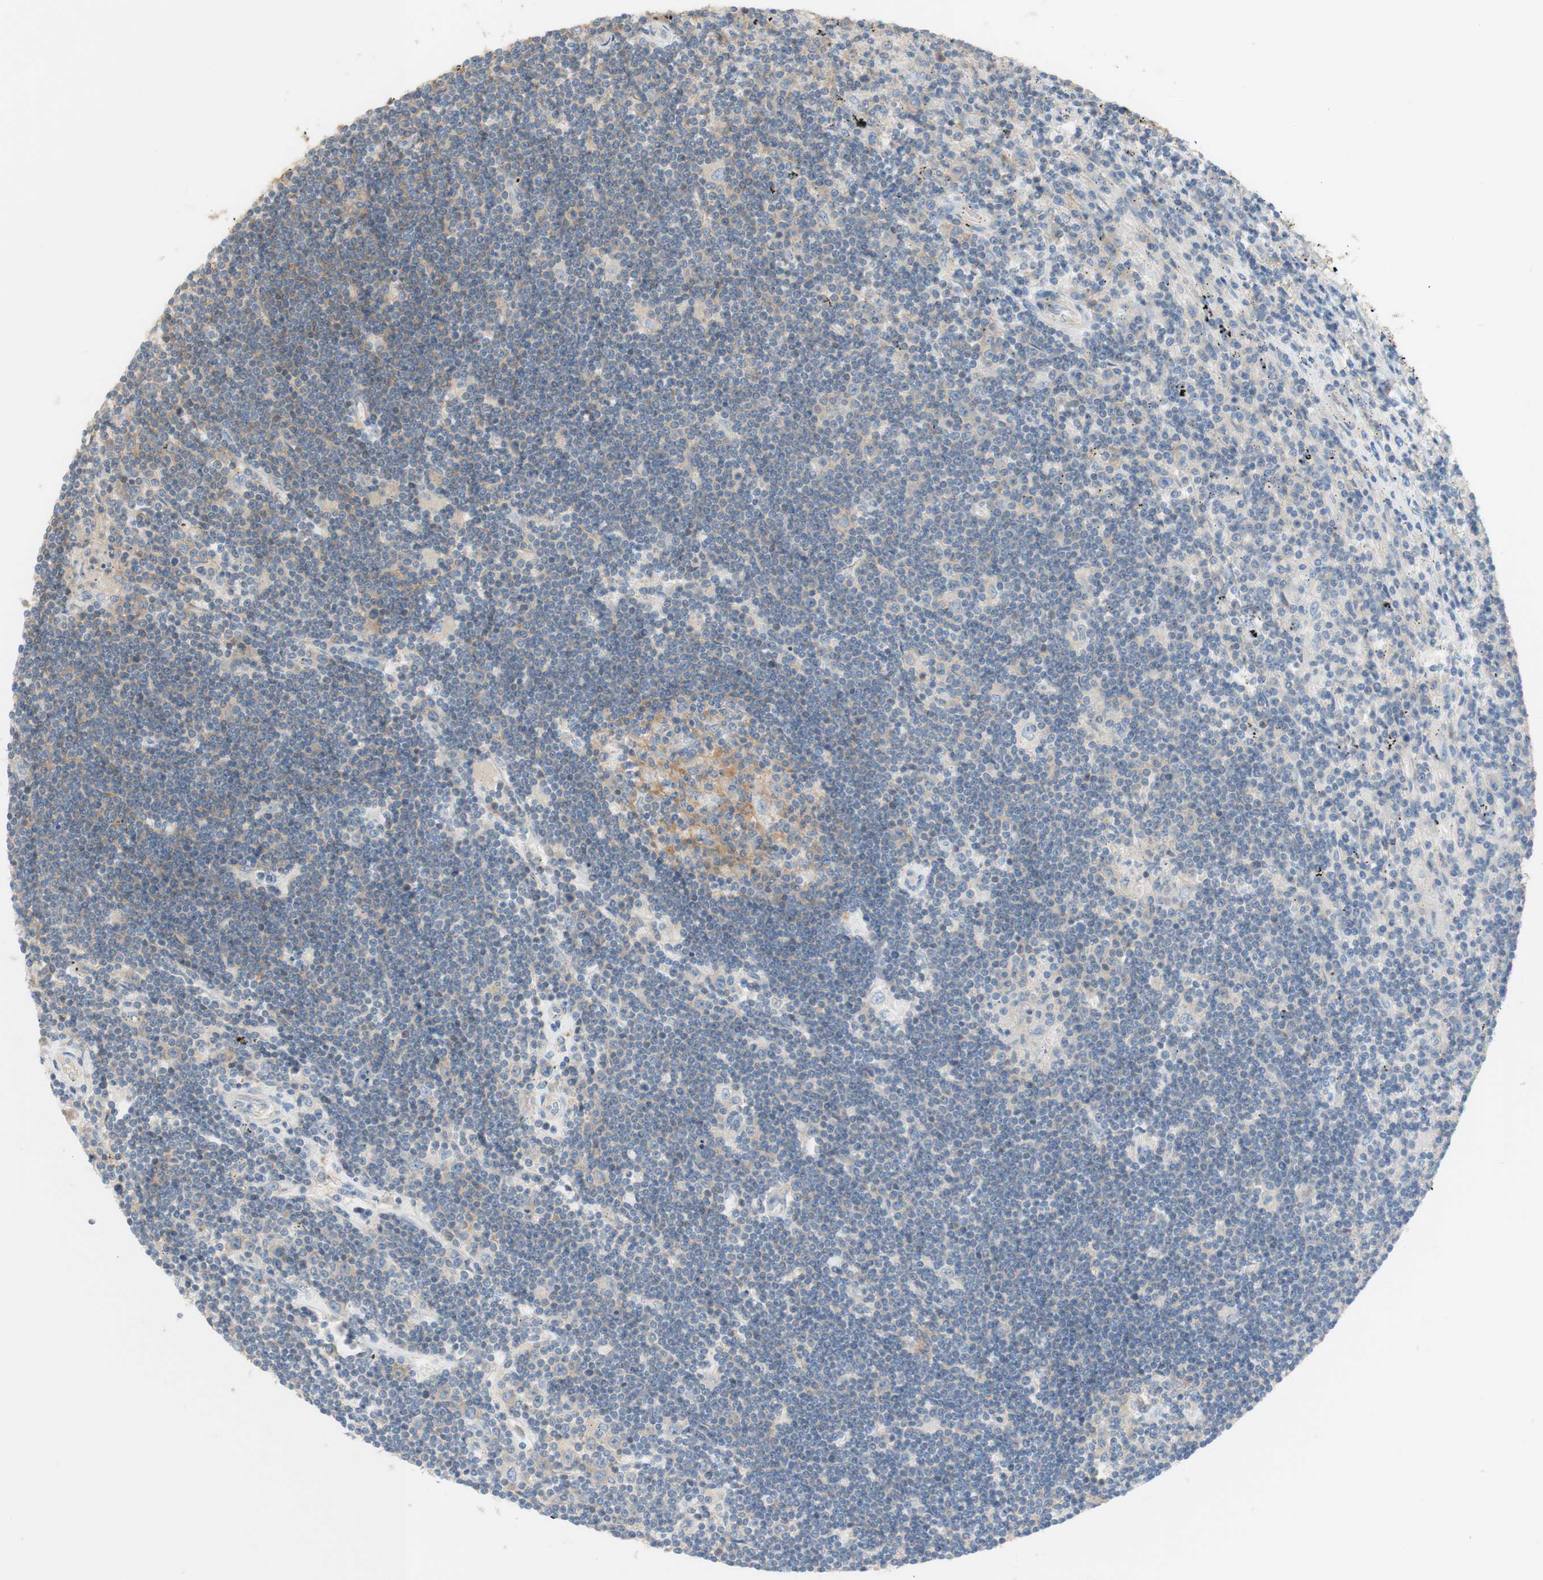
{"staining": {"intensity": "negative", "quantity": "none", "location": "none"}, "tissue": "lymphoma", "cell_type": "Tumor cells", "image_type": "cancer", "snomed": [{"axis": "morphology", "description": "Malignant lymphoma, non-Hodgkin's type, Low grade"}, {"axis": "topography", "description": "Spleen"}], "caption": "Tumor cells show no significant protein expression in lymphoma. (DAB IHC, high magnification).", "gene": "ATP2B1", "patient": {"sex": "male", "age": 76}}